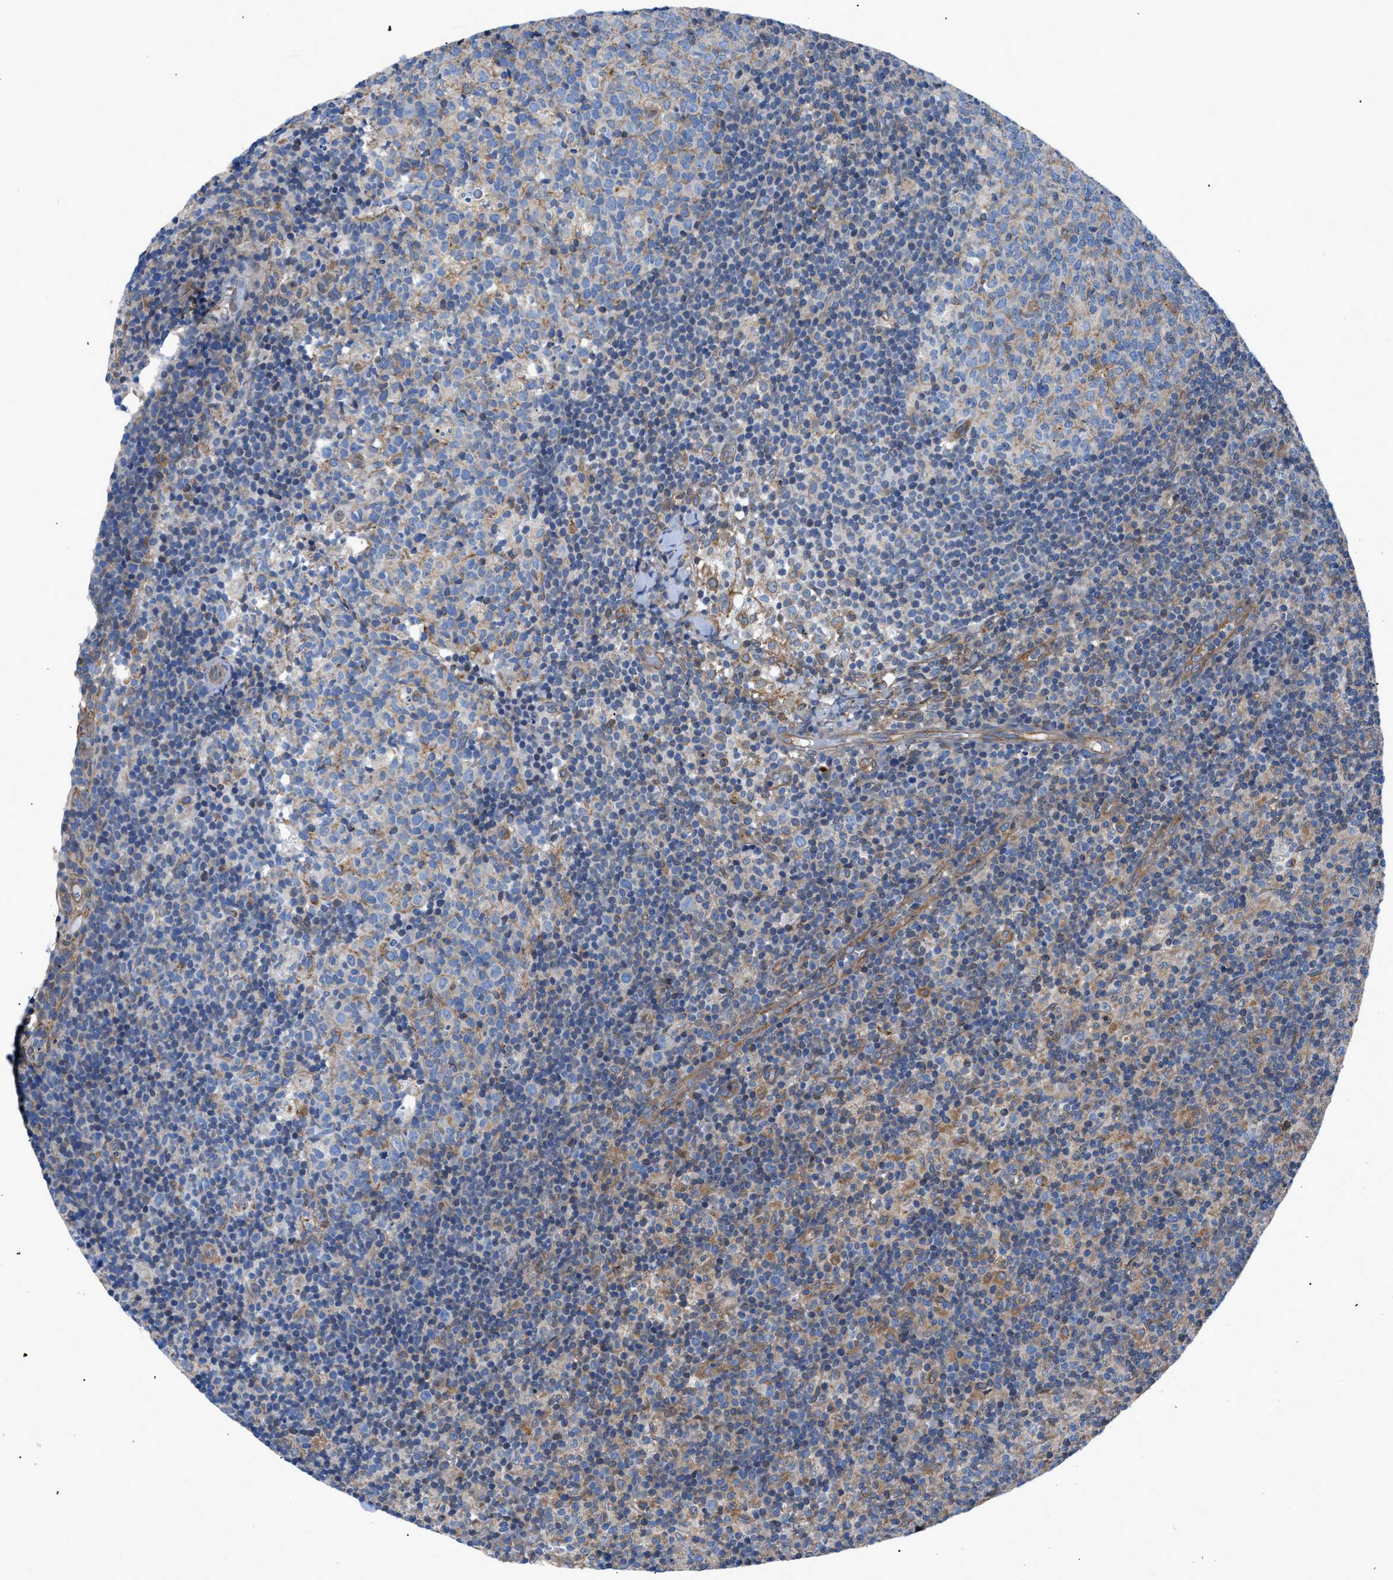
{"staining": {"intensity": "weak", "quantity": "<25%", "location": "cytoplasmic/membranous"}, "tissue": "lymph node", "cell_type": "Germinal center cells", "image_type": "normal", "snomed": [{"axis": "morphology", "description": "Normal tissue, NOS"}, {"axis": "morphology", "description": "Inflammation, NOS"}, {"axis": "topography", "description": "Lymph node"}], "caption": "Germinal center cells are negative for brown protein staining in normal lymph node. (Brightfield microscopy of DAB (3,3'-diaminobenzidine) immunohistochemistry (IHC) at high magnification).", "gene": "DMAC1", "patient": {"sex": "male", "age": 55}}